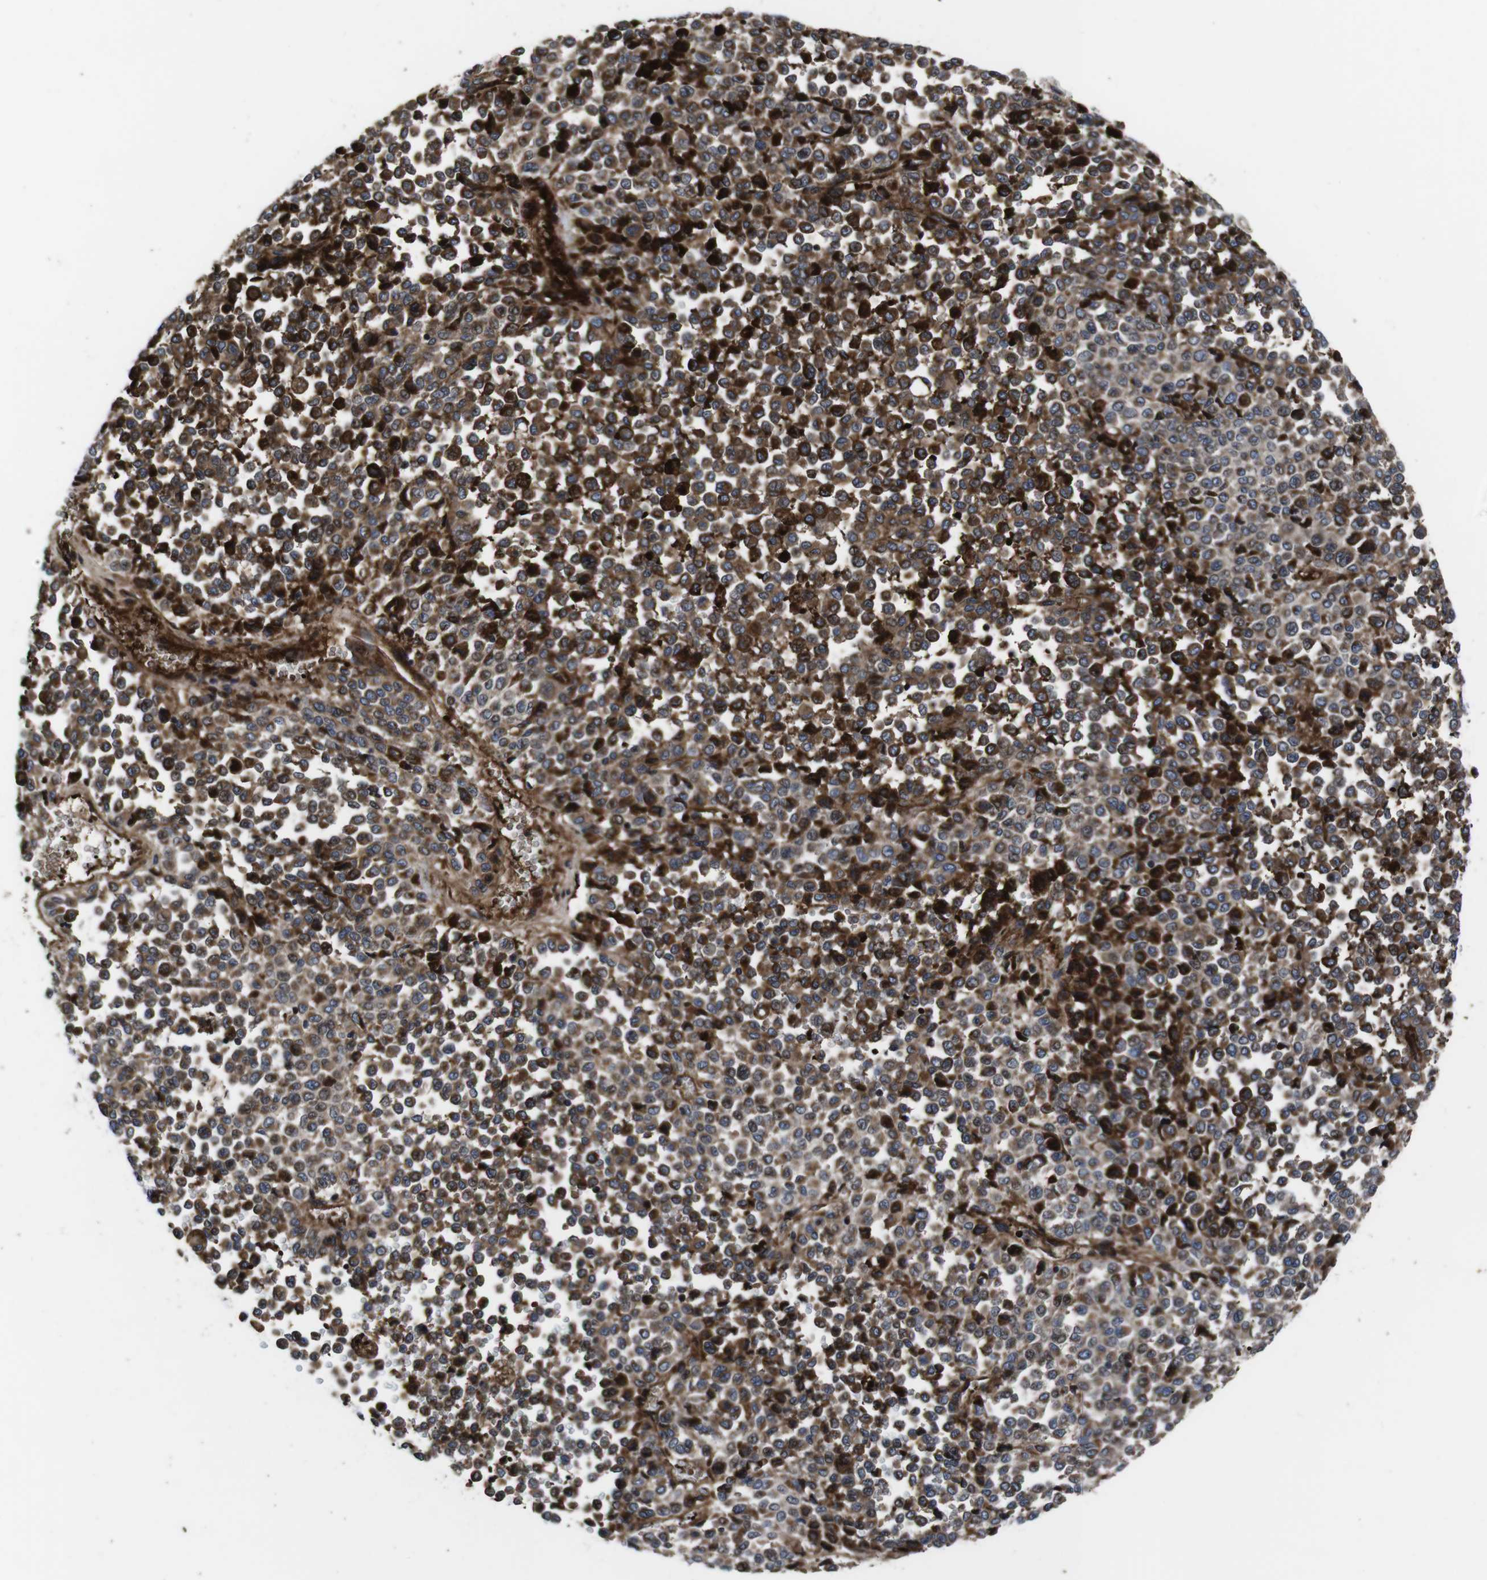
{"staining": {"intensity": "strong", "quantity": ">75%", "location": "cytoplasmic/membranous"}, "tissue": "melanoma", "cell_type": "Tumor cells", "image_type": "cancer", "snomed": [{"axis": "morphology", "description": "Malignant melanoma, Metastatic site"}, {"axis": "topography", "description": "Pancreas"}], "caption": "Immunohistochemical staining of melanoma shows strong cytoplasmic/membranous protein positivity in about >75% of tumor cells. (Brightfield microscopy of DAB IHC at high magnification).", "gene": "SMYD3", "patient": {"sex": "female", "age": 30}}